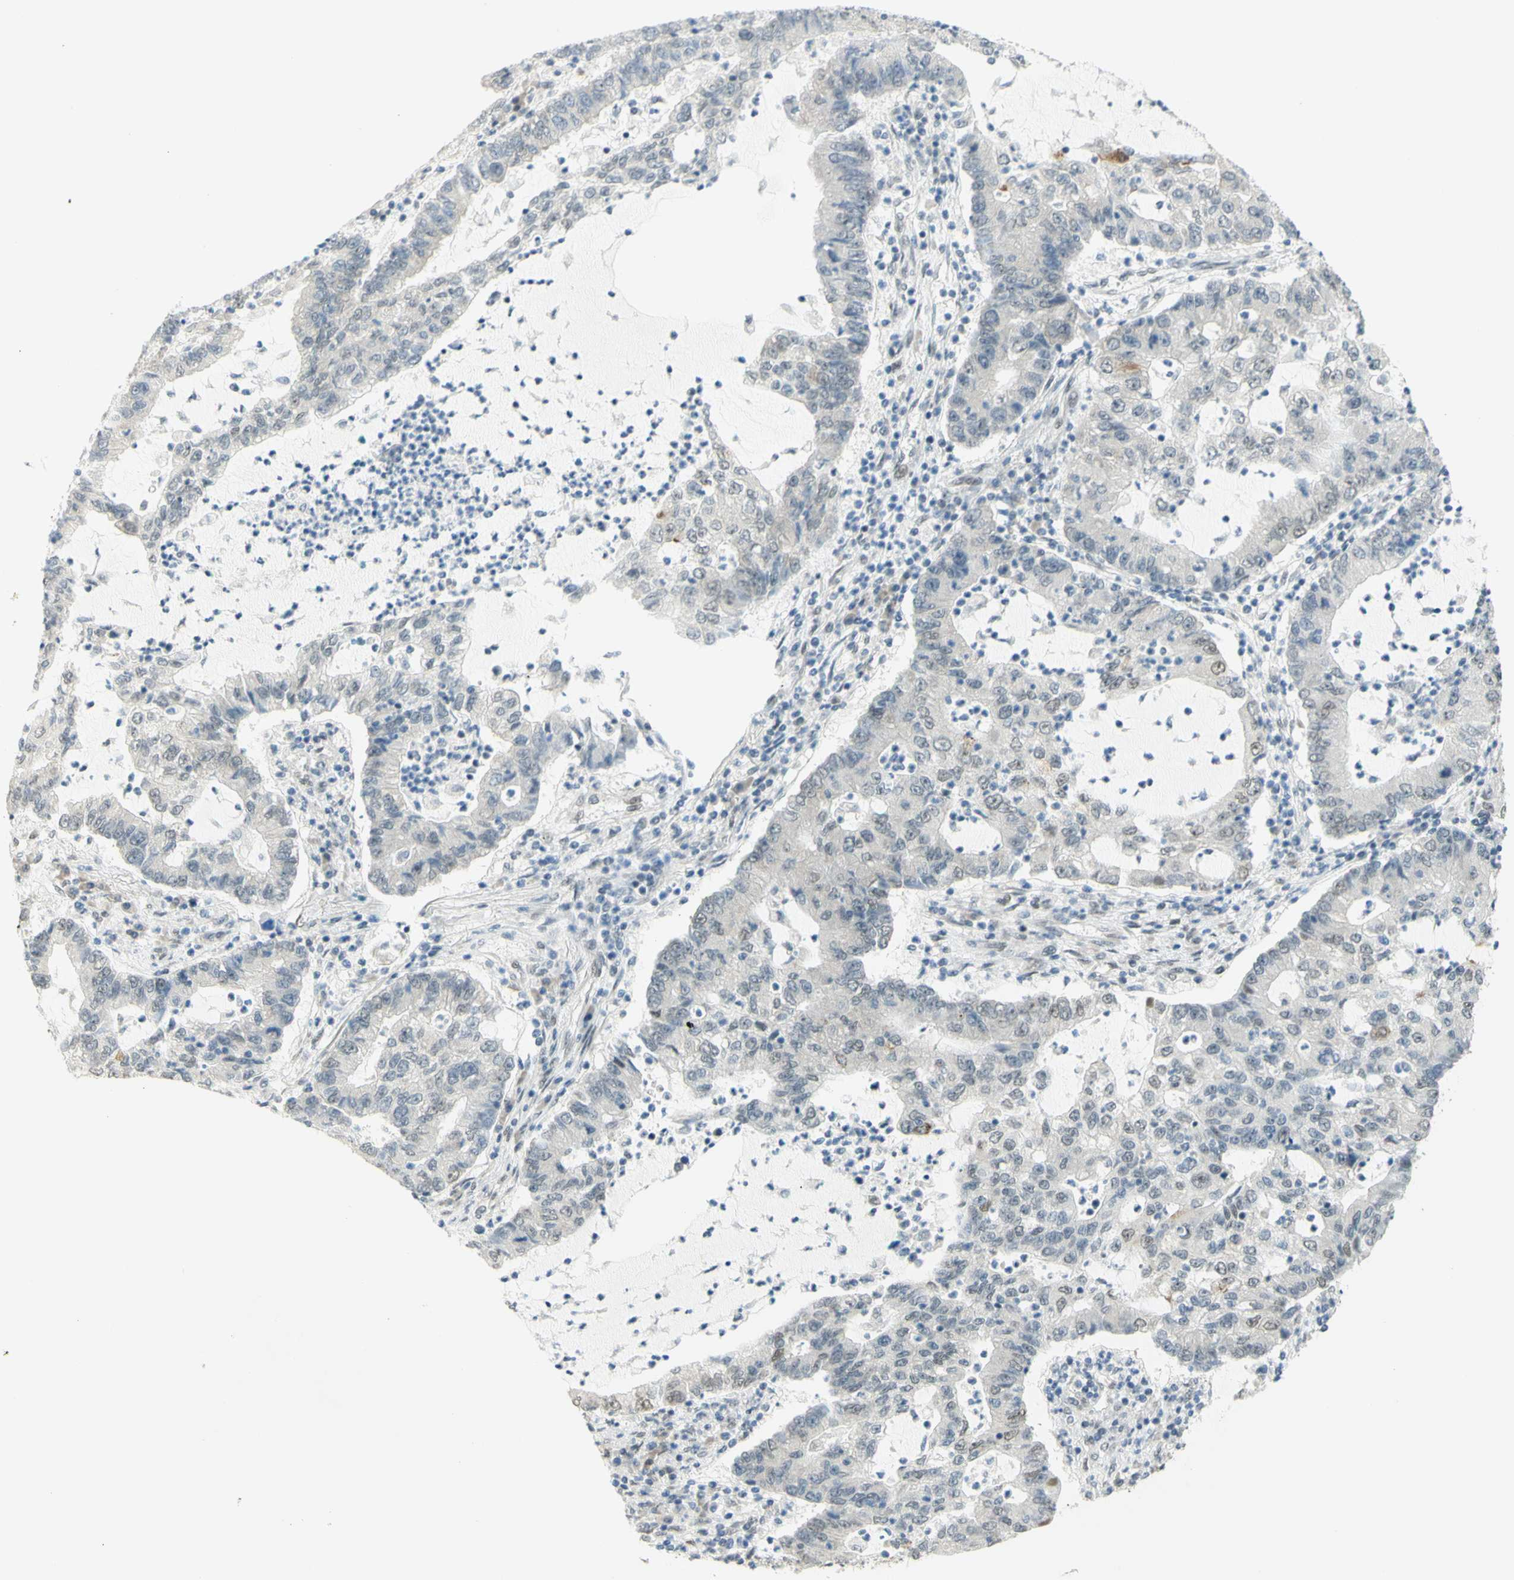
{"staining": {"intensity": "weak", "quantity": "<25%", "location": "nuclear"}, "tissue": "lung cancer", "cell_type": "Tumor cells", "image_type": "cancer", "snomed": [{"axis": "morphology", "description": "Adenocarcinoma, NOS"}, {"axis": "topography", "description": "Lung"}], "caption": "A high-resolution histopathology image shows IHC staining of adenocarcinoma (lung), which shows no significant expression in tumor cells. The staining was performed using DAB to visualize the protein expression in brown, while the nuclei were stained in blue with hematoxylin (Magnification: 20x).", "gene": "DDX1", "patient": {"sex": "female", "age": 51}}